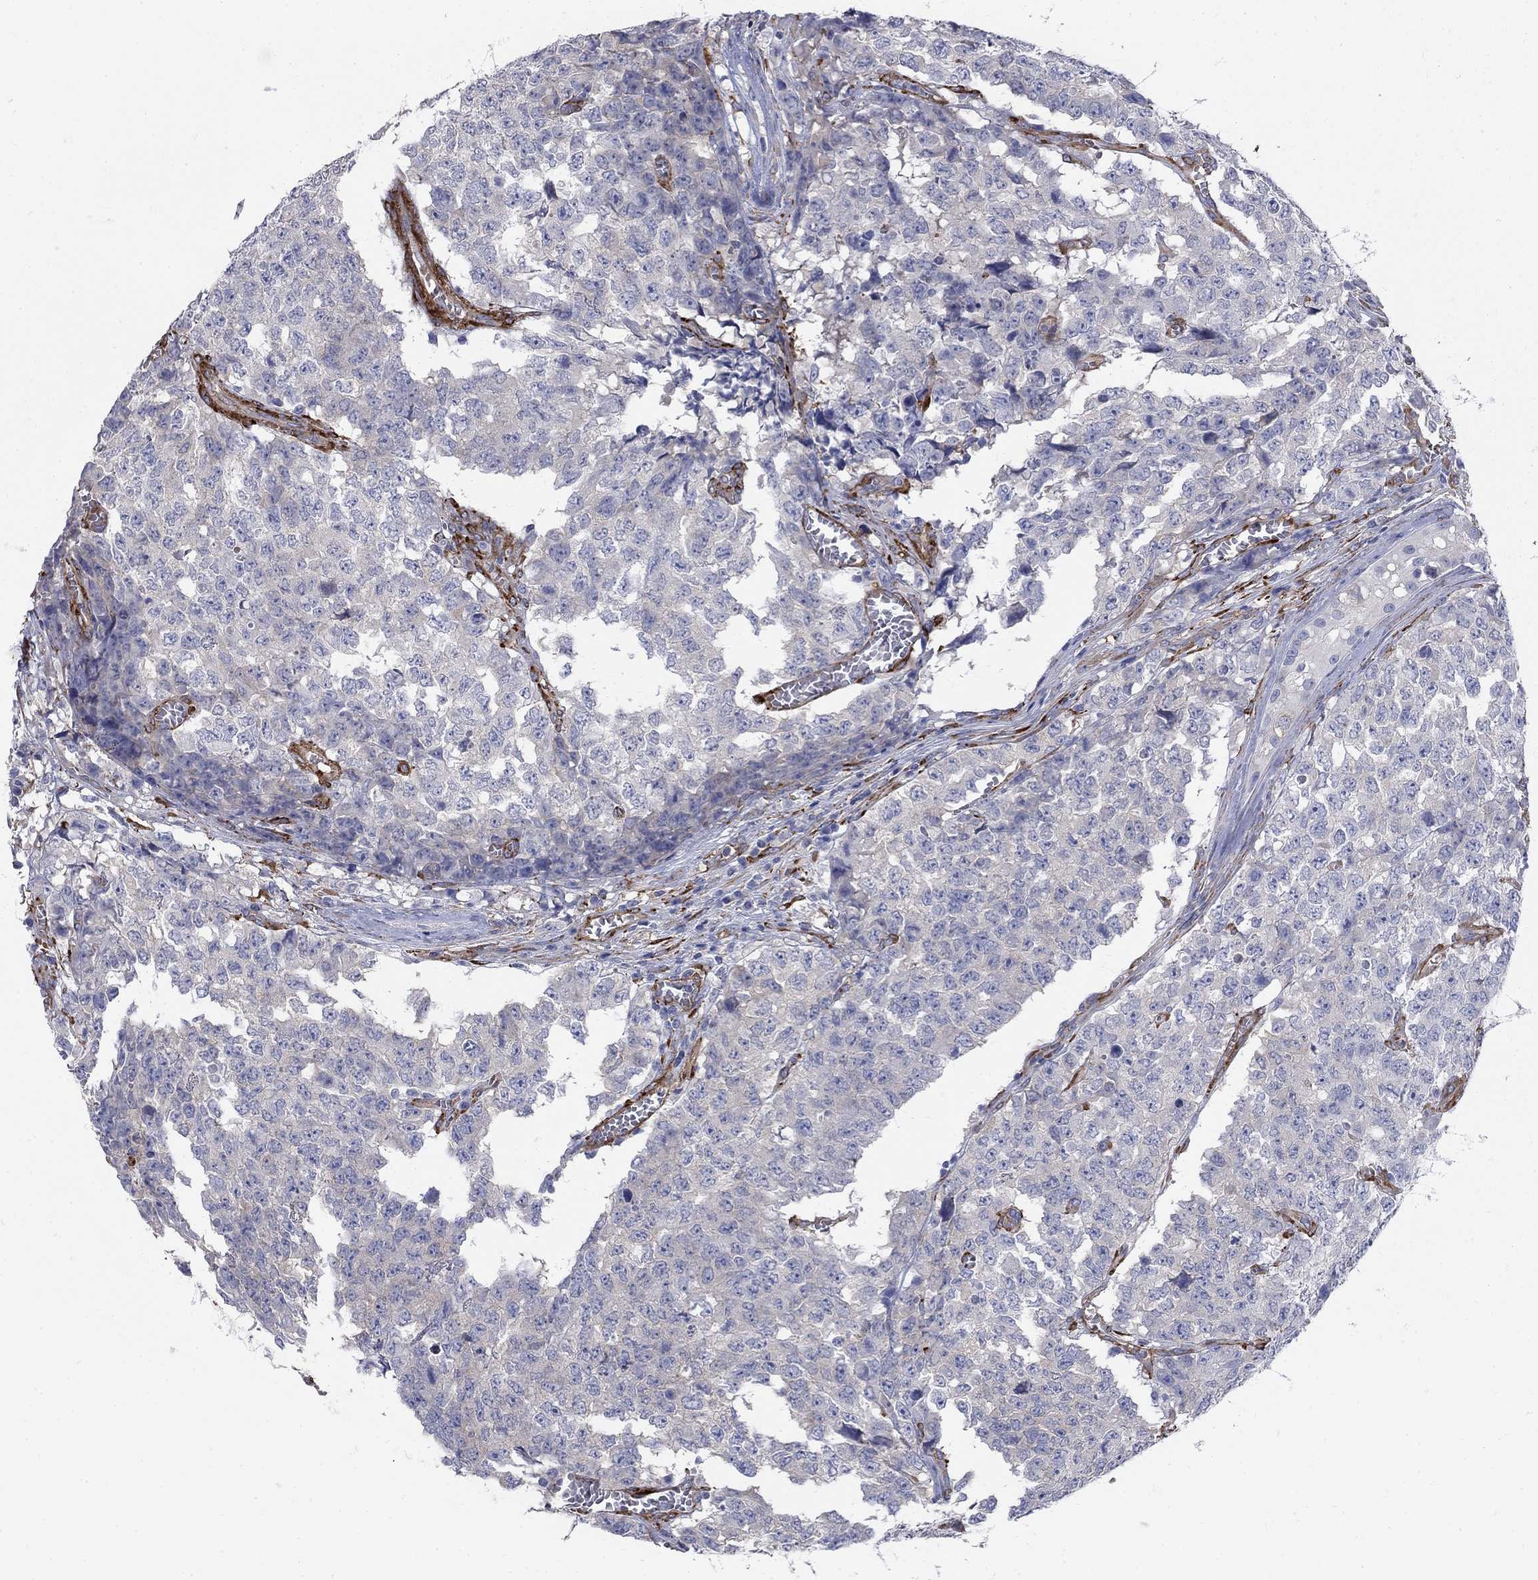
{"staining": {"intensity": "negative", "quantity": "none", "location": "none"}, "tissue": "testis cancer", "cell_type": "Tumor cells", "image_type": "cancer", "snomed": [{"axis": "morphology", "description": "Carcinoma, Embryonal, NOS"}, {"axis": "topography", "description": "Testis"}], "caption": "DAB immunohistochemical staining of testis cancer (embryonal carcinoma) exhibits no significant staining in tumor cells.", "gene": "SEPTIN8", "patient": {"sex": "male", "age": 23}}